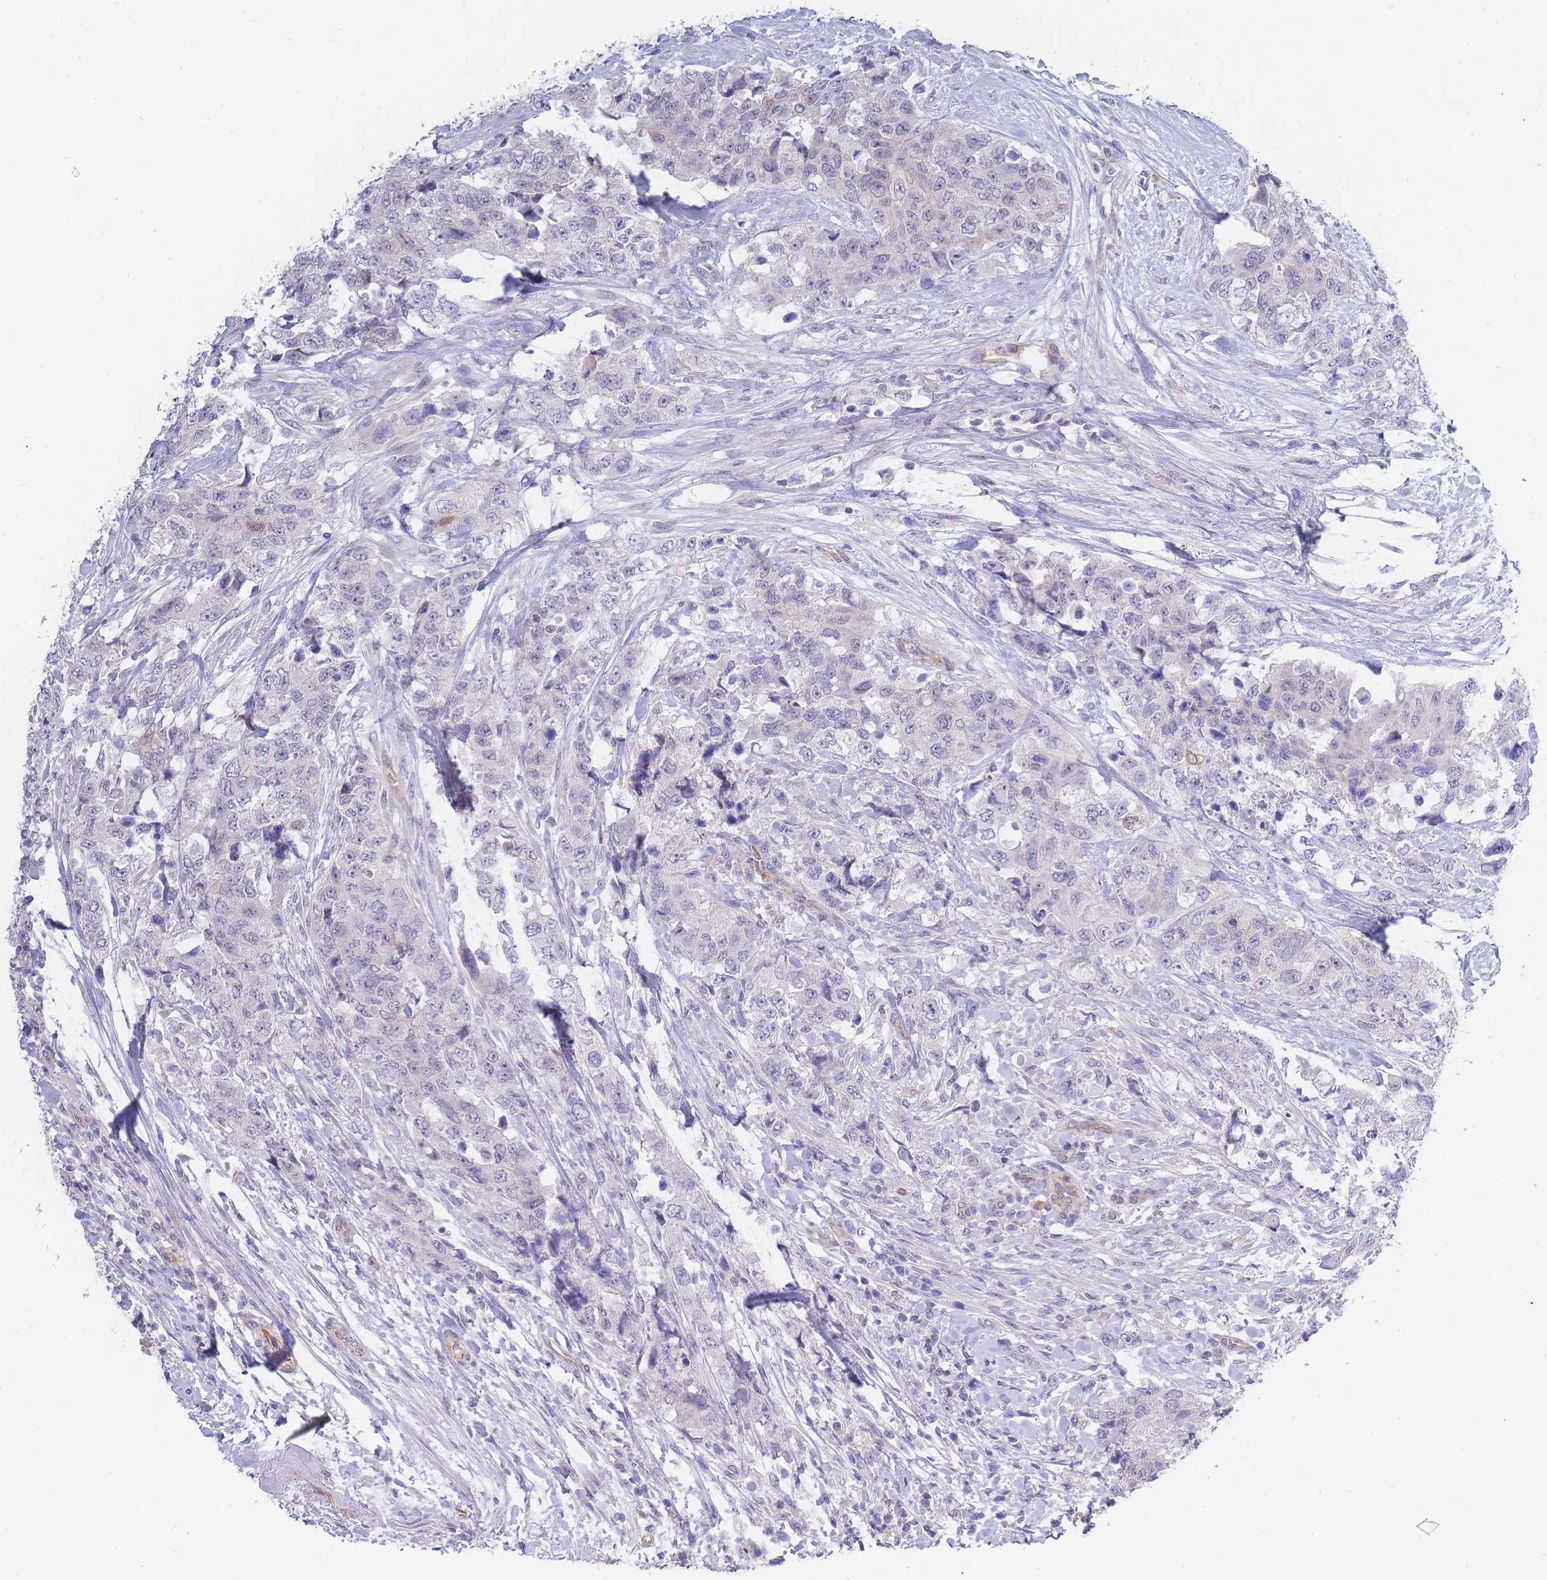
{"staining": {"intensity": "negative", "quantity": "none", "location": "none"}, "tissue": "urothelial cancer", "cell_type": "Tumor cells", "image_type": "cancer", "snomed": [{"axis": "morphology", "description": "Urothelial carcinoma, High grade"}, {"axis": "topography", "description": "Urinary bladder"}], "caption": "This is an IHC photomicrograph of human urothelial carcinoma (high-grade). There is no staining in tumor cells.", "gene": "C19orf25", "patient": {"sex": "female", "age": 78}}